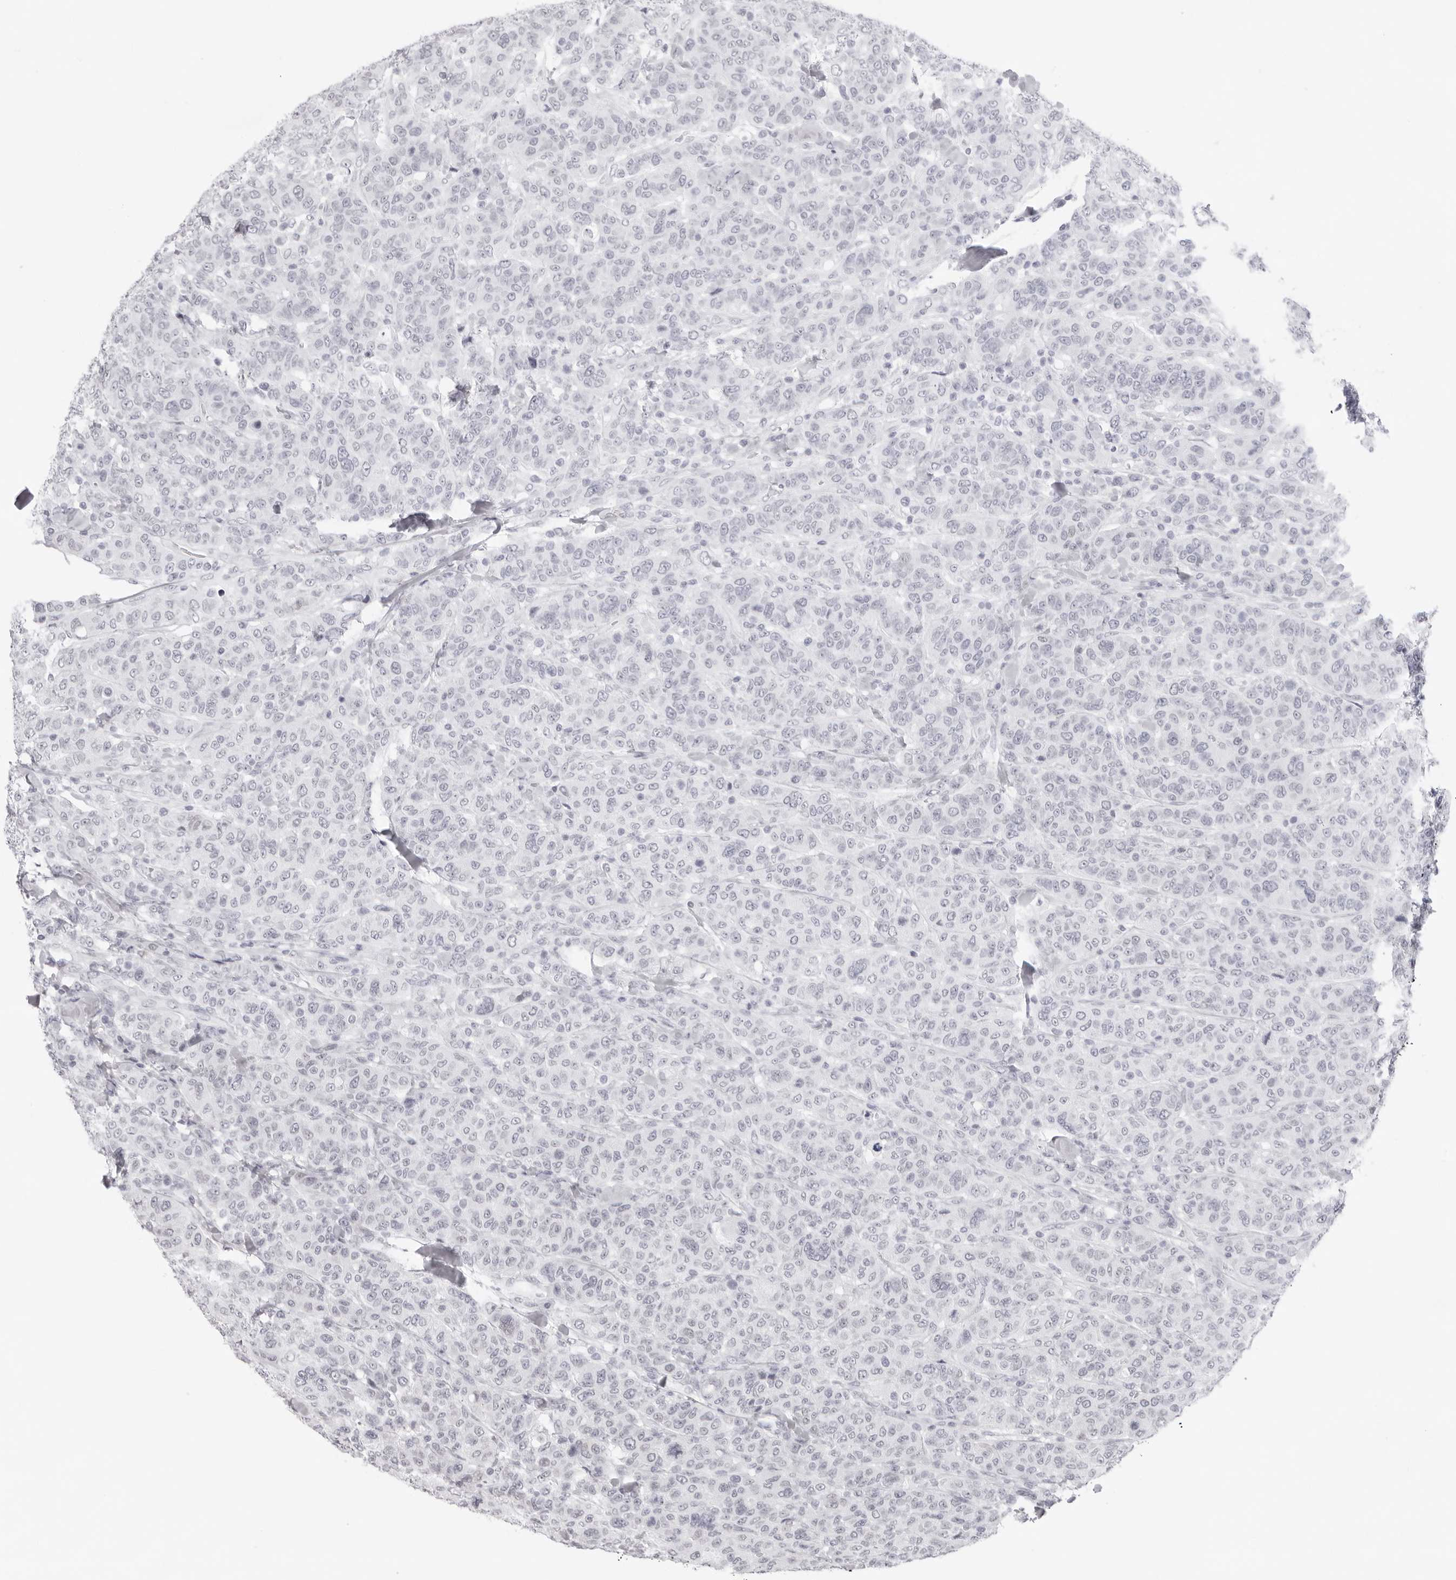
{"staining": {"intensity": "negative", "quantity": "none", "location": "none"}, "tissue": "breast cancer", "cell_type": "Tumor cells", "image_type": "cancer", "snomed": [{"axis": "morphology", "description": "Duct carcinoma"}, {"axis": "topography", "description": "Breast"}], "caption": "Tumor cells are negative for brown protein staining in intraductal carcinoma (breast).", "gene": "KLK12", "patient": {"sex": "female", "age": 37}}